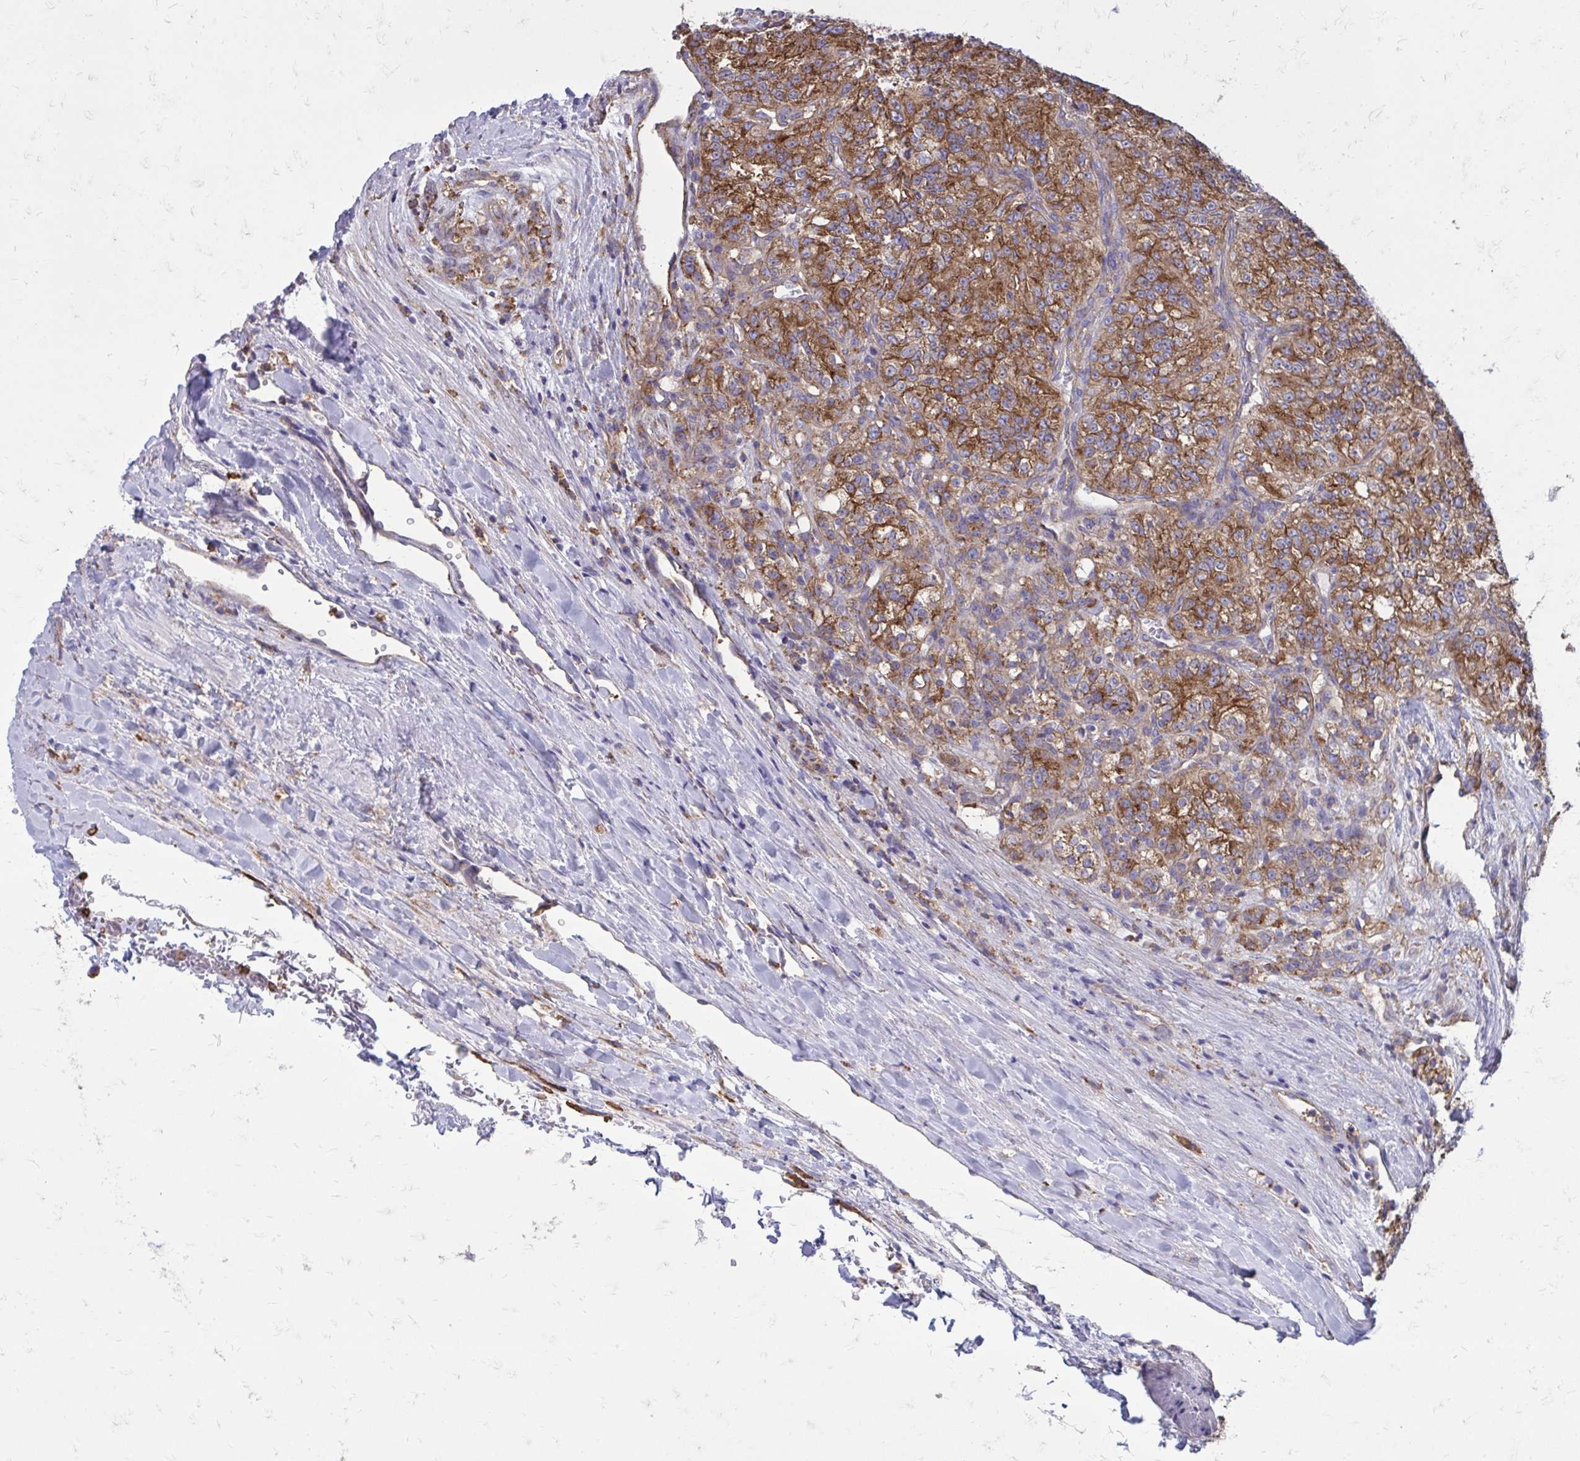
{"staining": {"intensity": "moderate", "quantity": ">75%", "location": "cytoplasmic/membranous"}, "tissue": "renal cancer", "cell_type": "Tumor cells", "image_type": "cancer", "snomed": [{"axis": "morphology", "description": "Adenocarcinoma, NOS"}, {"axis": "topography", "description": "Kidney"}], "caption": "Moderate cytoplasmic/membranous positivity for a protein is identified in approximately >75% of tumor cells of adenocarcinoma (renal) using immunohistochemistry (IHC).", "gene": "CLTA", "patient": {"sex": "female", "age": 63}}